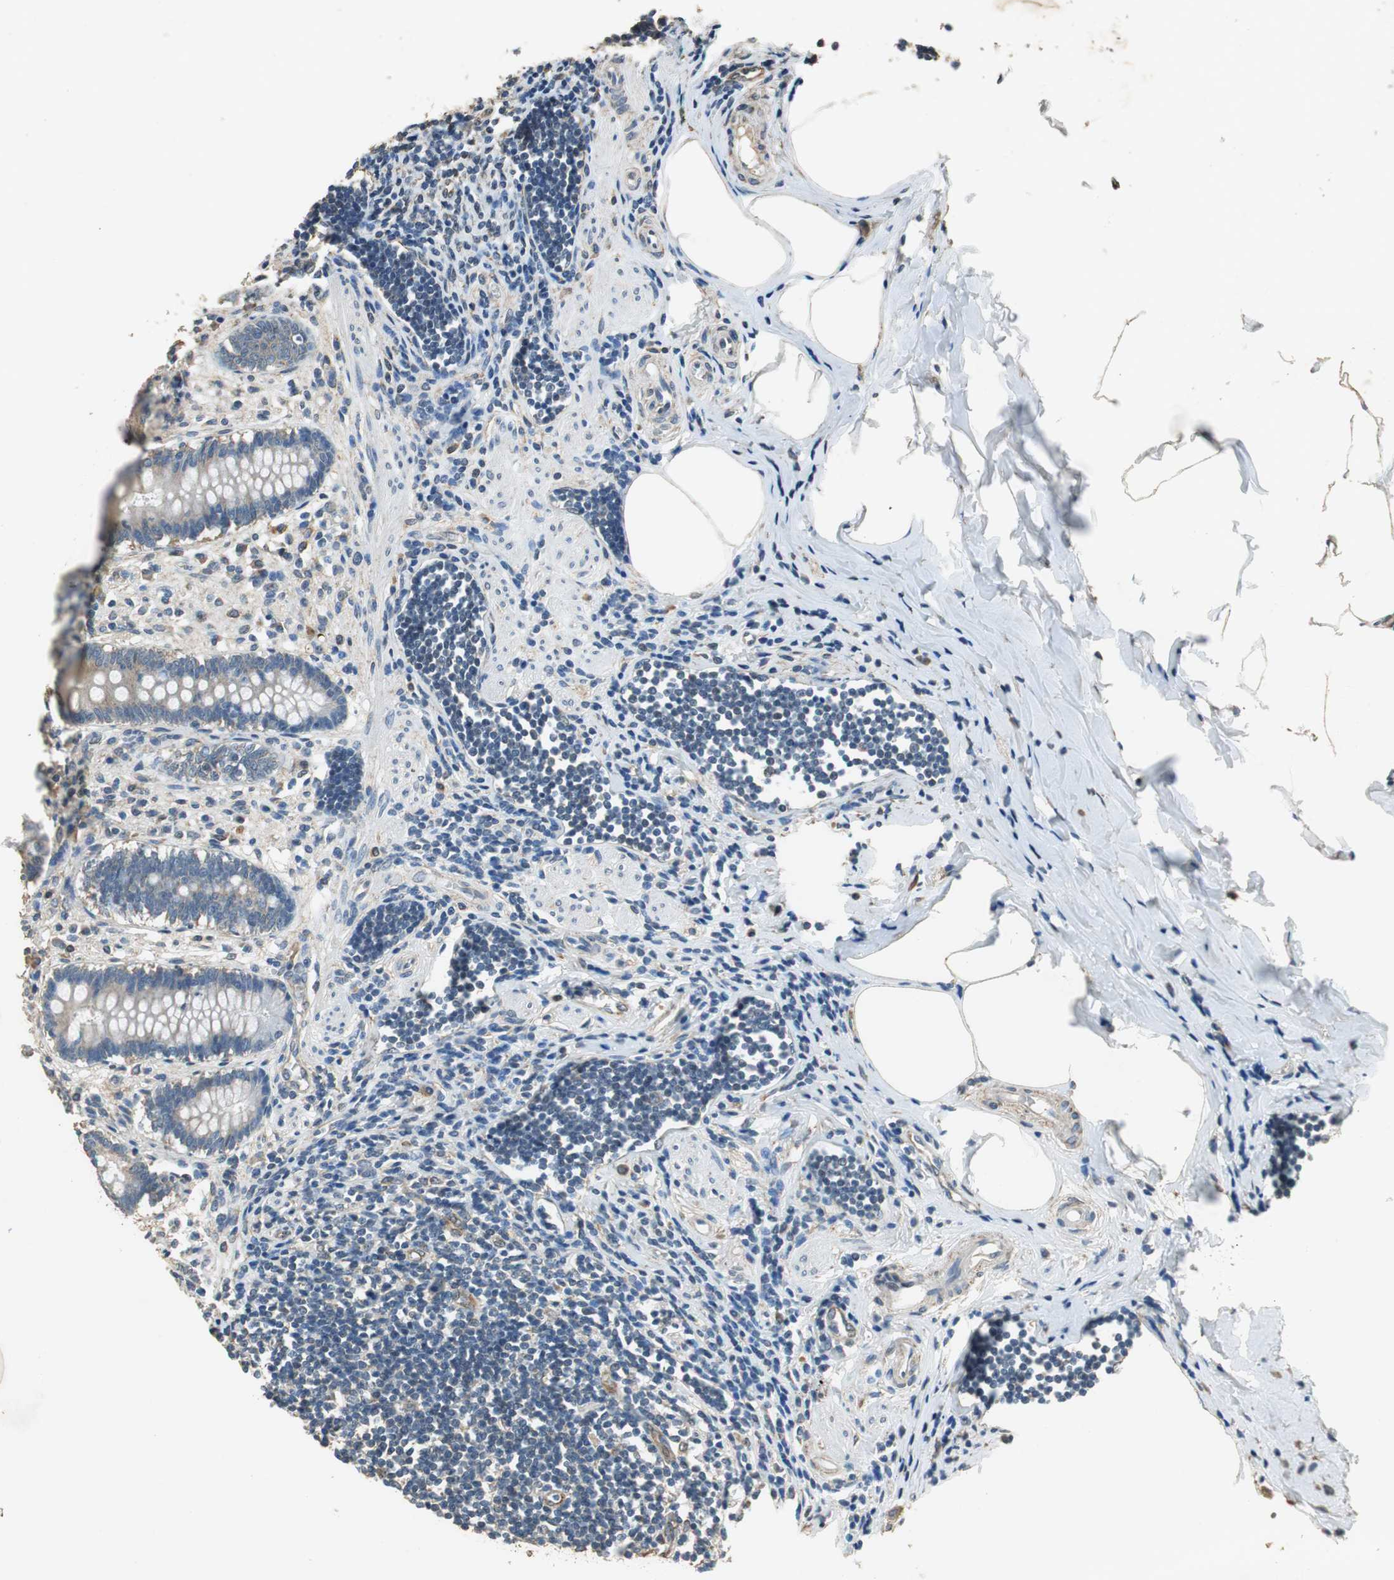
{"staining": {"intensity": "weak", "quantity": ">75%", "location": "cytoplasmic/membranous"}, "tissue": "appendix", "cell_type": "Glandular cells", "image_type": "normal", "snomed": [{"axis": "morphology", "description": "Normal tissue, NOS"}, {"axis": "topography", "description": "Appendix"}], "caption": "IHC (DAB) staining of unremarkable appendix exhibits weak cytoplasmic/membranous protein expression in about >75% of glandular cells. The staining was performed using DAB (3,3'-diaminobenzidine) to visualize the protein expression in brown, while the nuclei were stained in blue with hematoxylin (Magnification: 20x).", "gene": "ALDH4A1", "patient": {"sex": "female", "age": 50}}